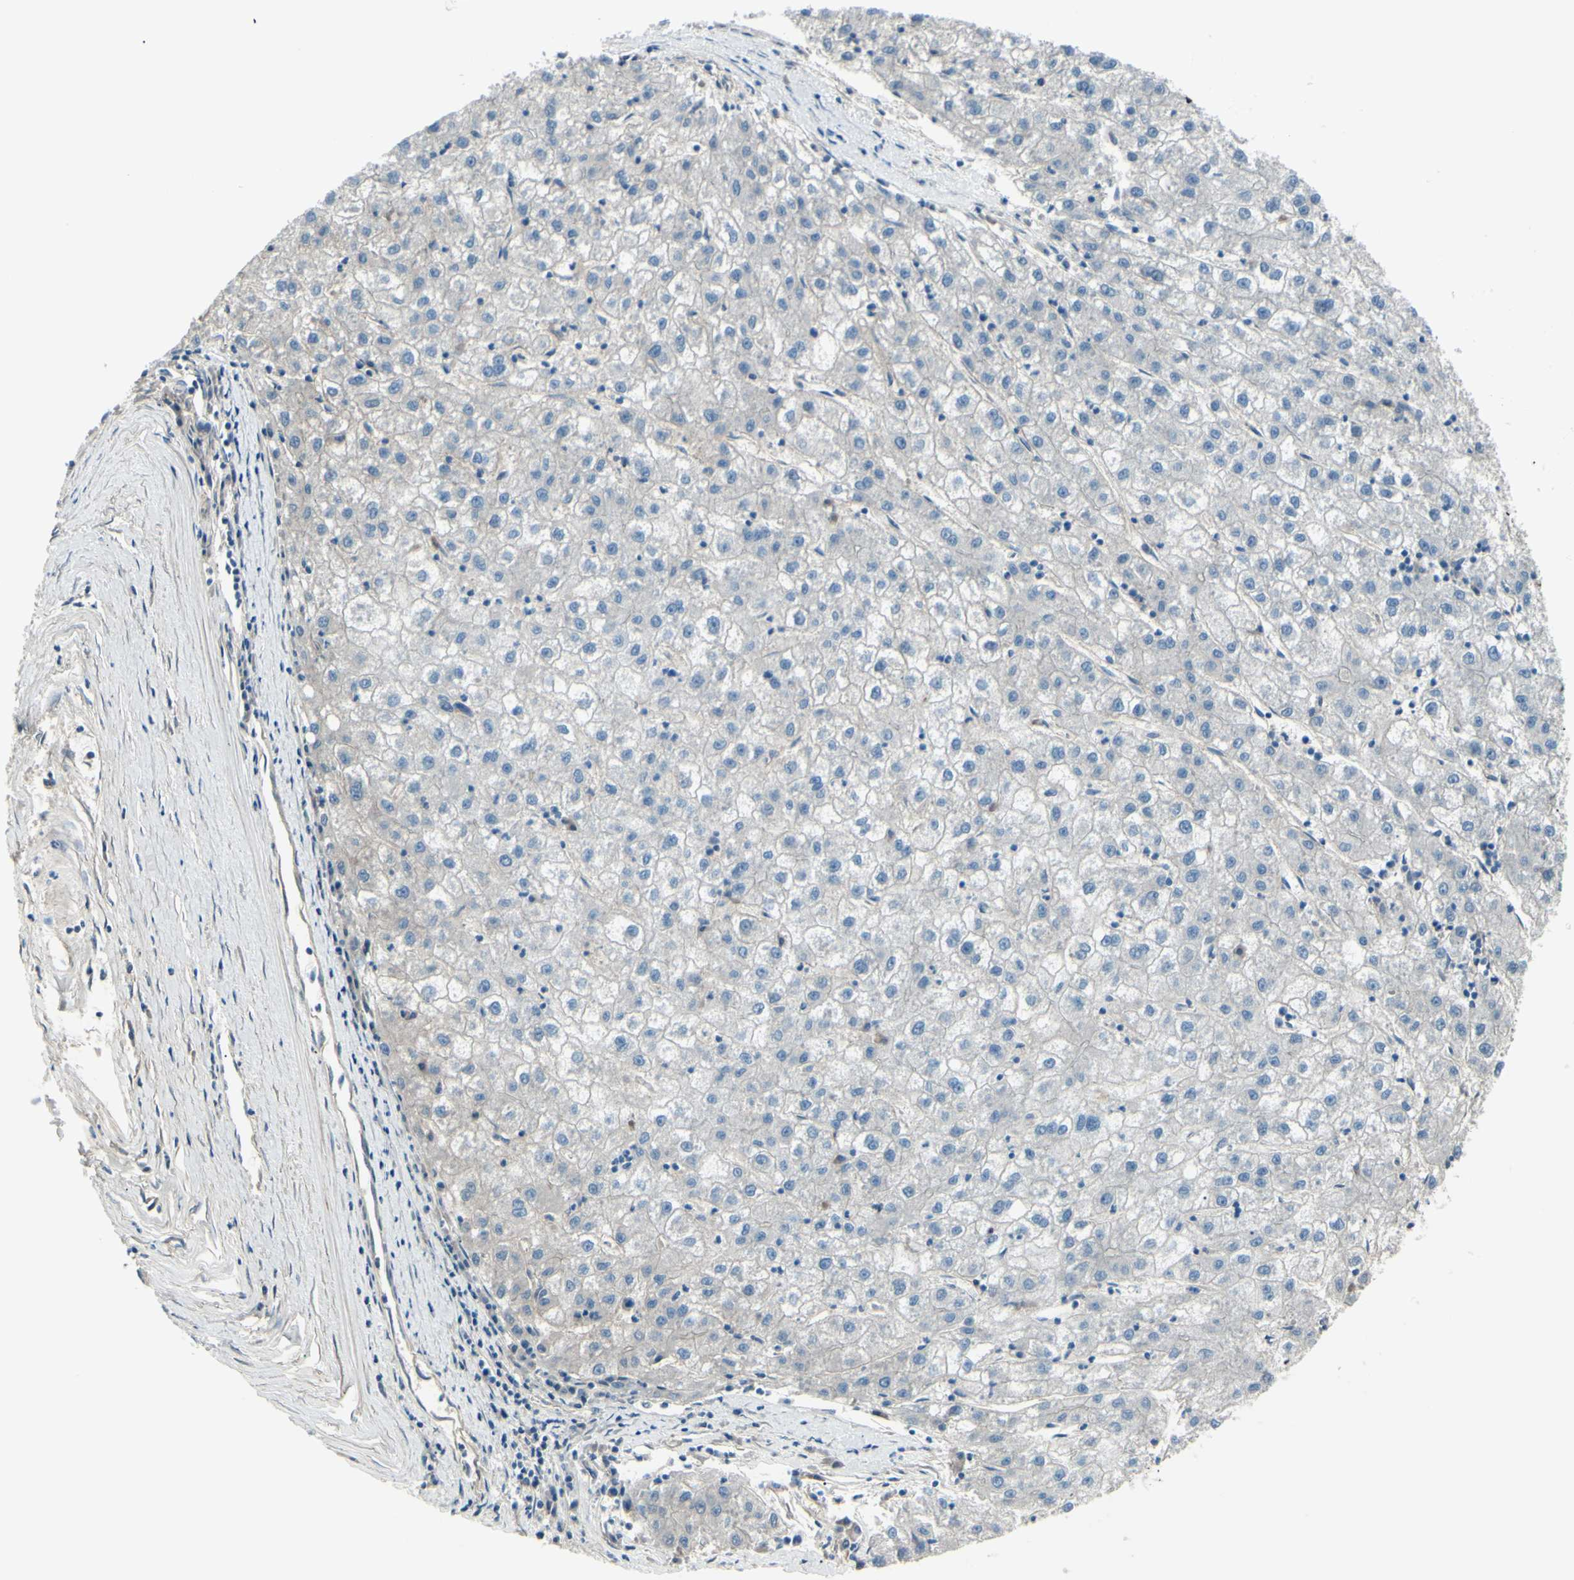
{"staining": {"intensity": "weak", "quantity": ">75%", "location": "cytoplasmic/membranous"}, "tissue": "liver cancer", "cell_type": "Tumor cells", "image_type": "cancer", "snomed": [{"axis": "morphology", "description": "Carcinoma, Hepatocellular, NOS"}, {"axis": "topography", "description": "Liver"}], "caption": "Hepatocellular carcinoma (liver) was stained to show a protein in brown. There is low levels of weak cytoplasmic/membranous positivity in approximately >75% of tumor cells.", "gene": "PCDHGA2", "patient": {"sex": "male", "age": 72}}